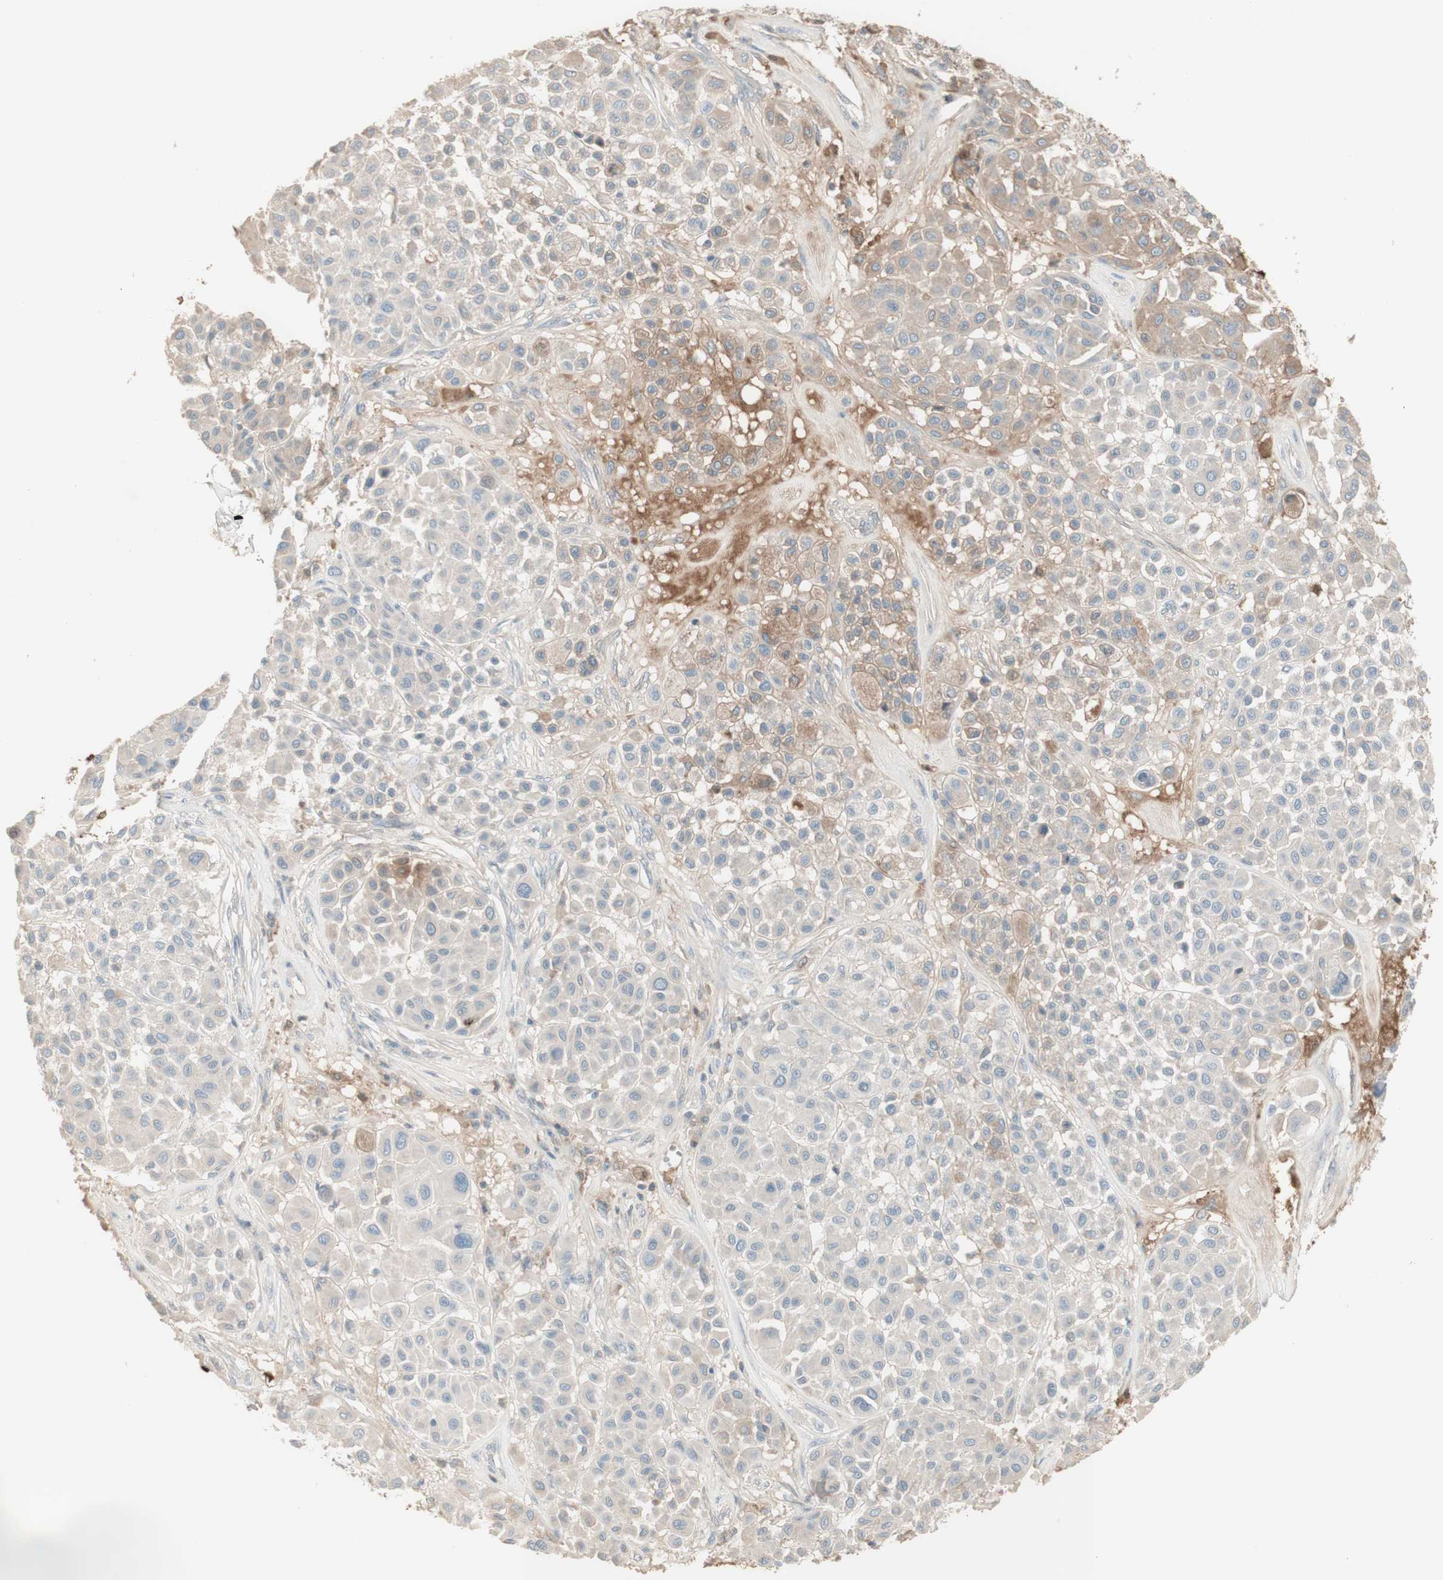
{"staining": {"intensity": "negative", "quantity": "none", "location": "none"}, "tissue": "melanoma", "cell_type": "Tumor cells", "image_type": "cancer", "snomed": [{"axis": "morphology", "description": "Malignant melanoma, Metastatic site"}, {"axis": "topography", "description": "Soft tissue"}], "caption": "IHC histopathology image of human melanoma stained for a protein (brown), which reveals no expression in tumor cells.", "gene": "IFNG", "patient": {"sex": "male", "age": 41}}